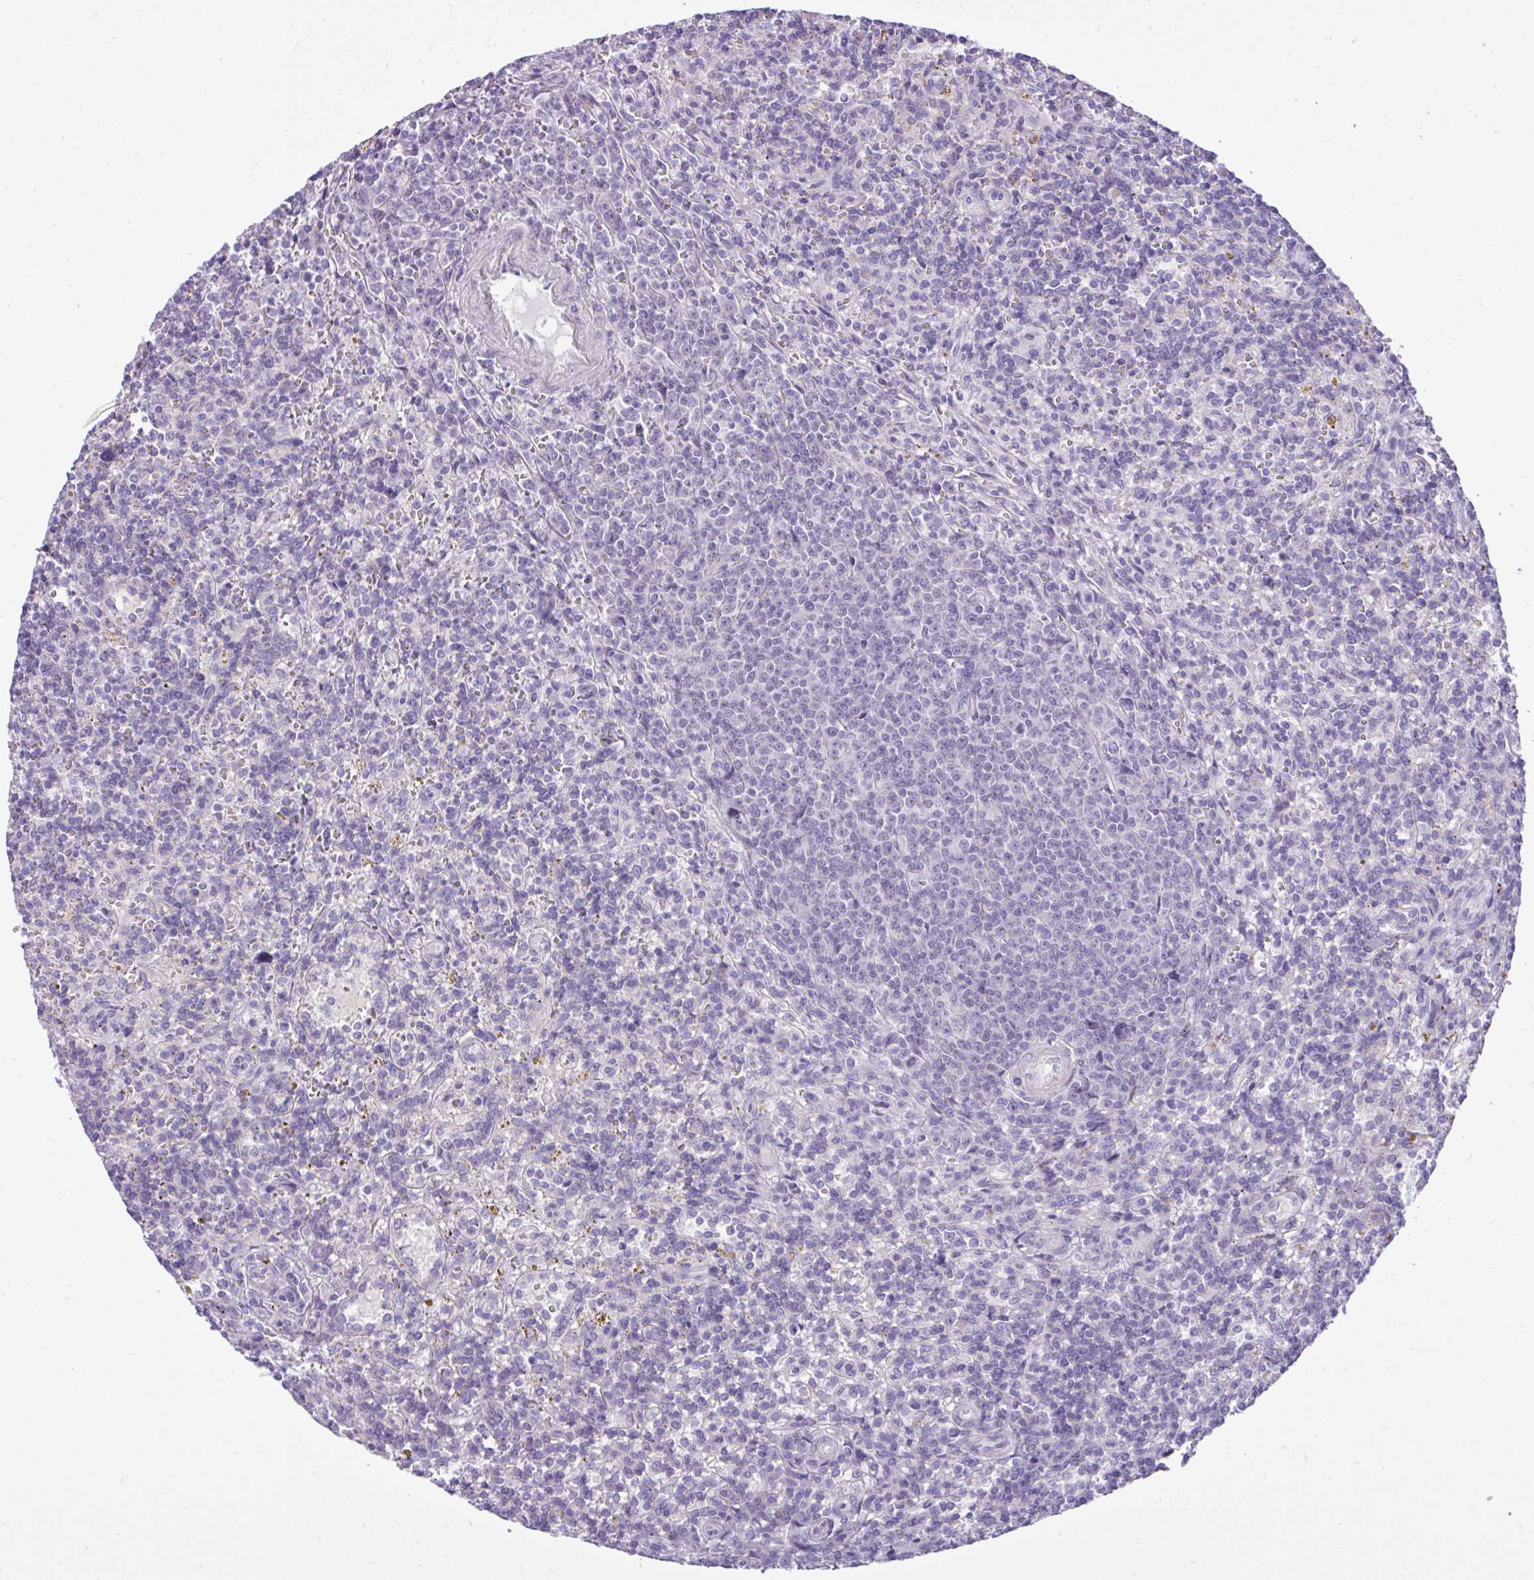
{"staining": {"intensity": "negative", "quantity": "none", "location": "none"}, "tissue": "lymphoma", "cell_type": "Tumor cells", "image_type": "cancer", "snomed": [{"axis": "morphology", "description": "Malignant lymphoma, non-Hodgkin's type, Low grade"}, {"axis": "topography", "description": "Spleen"}], "caption": "High power microscopy histopathology image of an immunohistochemistry micrograph of low-grade malignant lymphoma, non-Hodgkin's type, revealing no significant positivity in tumor cells.", "gene": "SPAG1", "patient": {"sex": "male", "age": 67}}